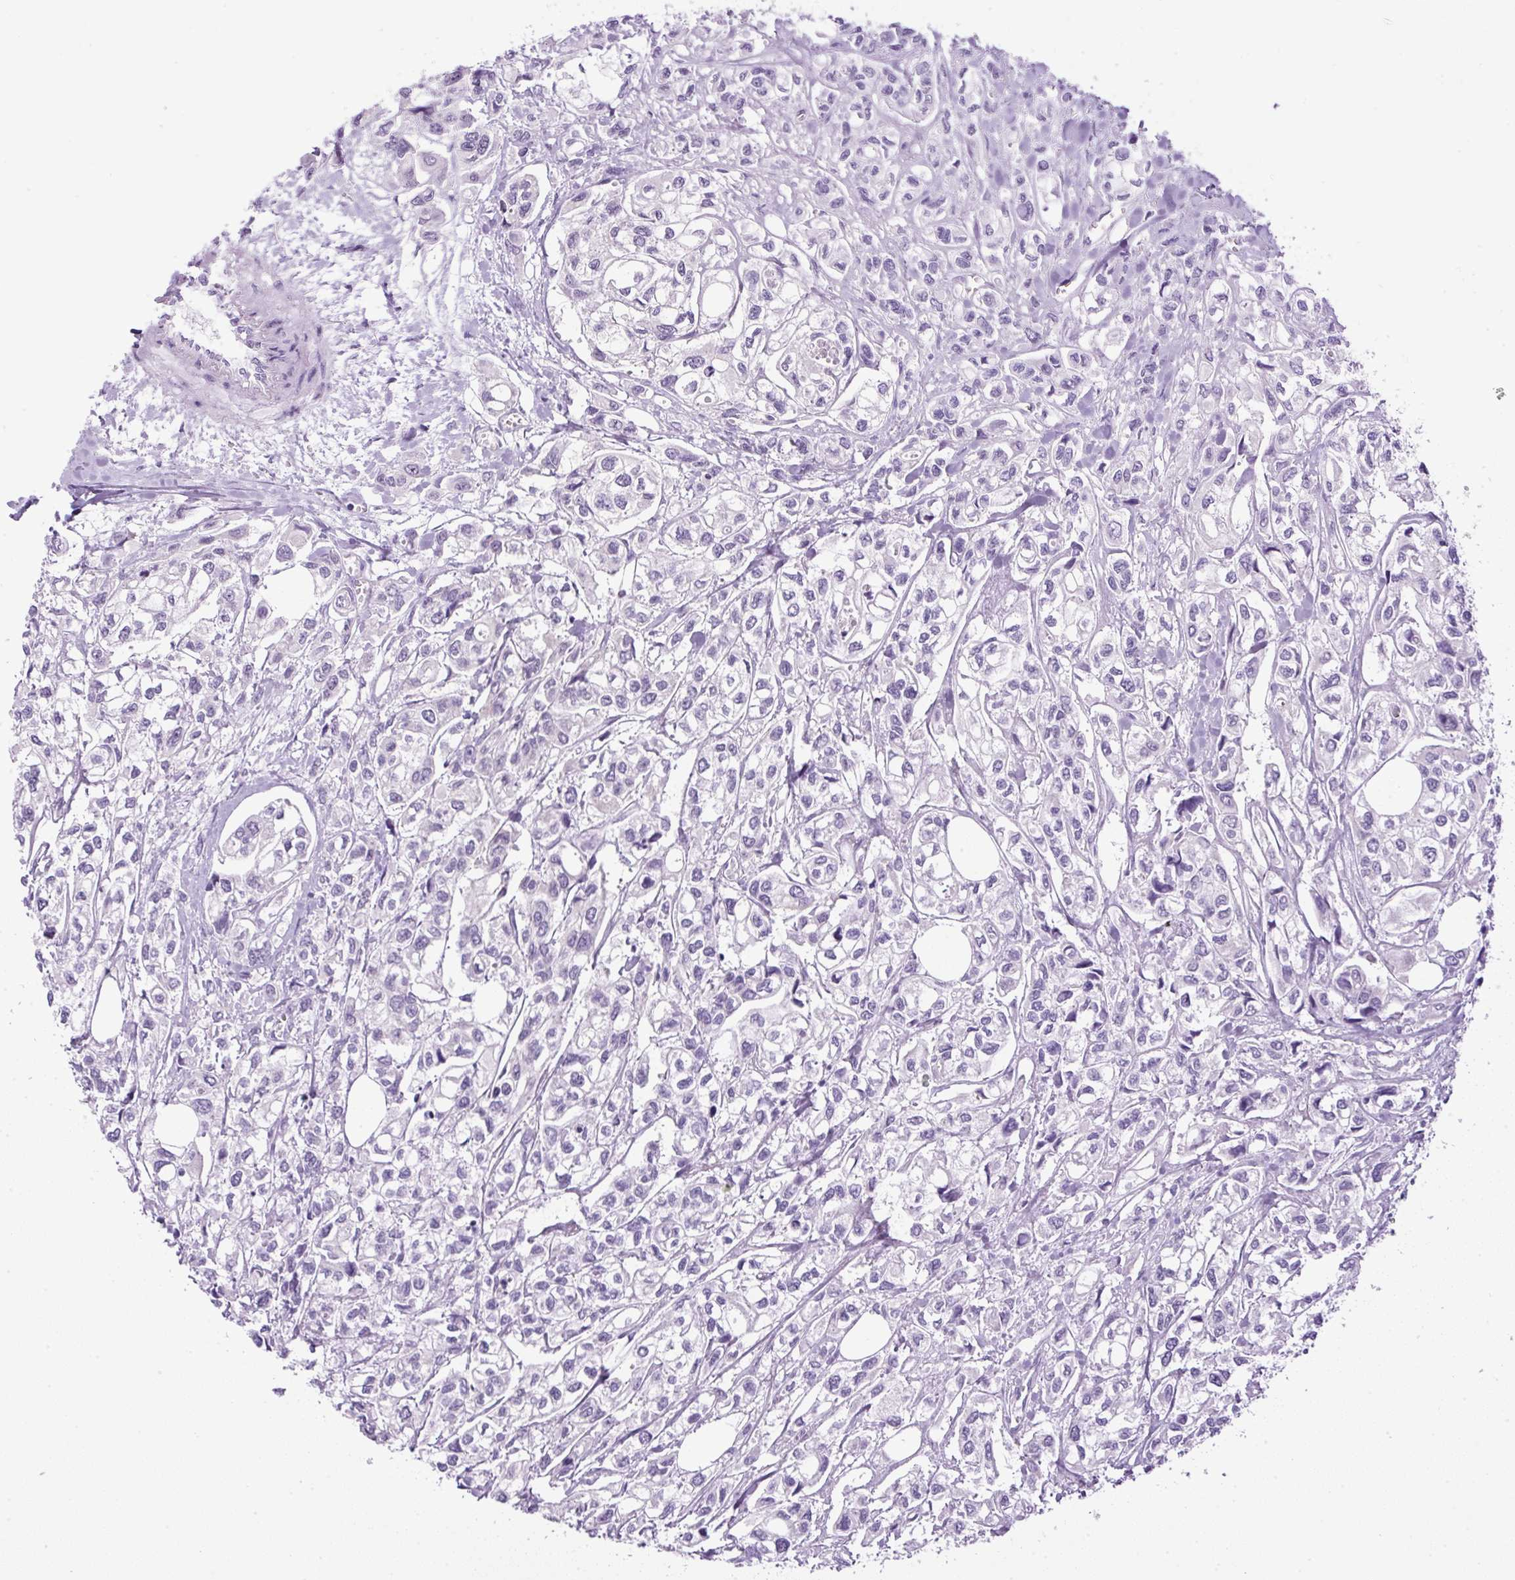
{"staining": {"intensity": "negative", "quantity": "none", "location": "none"}, "tissue": "urothelial cancer", "cell_type": "Tumor cells", "image_type": "cancer", "snomed": [{"axis": "morphology", "description": "Urothelial carcinoma, High grade"}, {"axis": "topography", "description": "Urinary bladder"}], "caption": "Immunohistochemical staining of human urothelial carcinoma (high-grade) demonstrates no significant positivity in tumor cells.", "gene": "RHBDD2", "patient": {"sex": "male", "age": 67}}